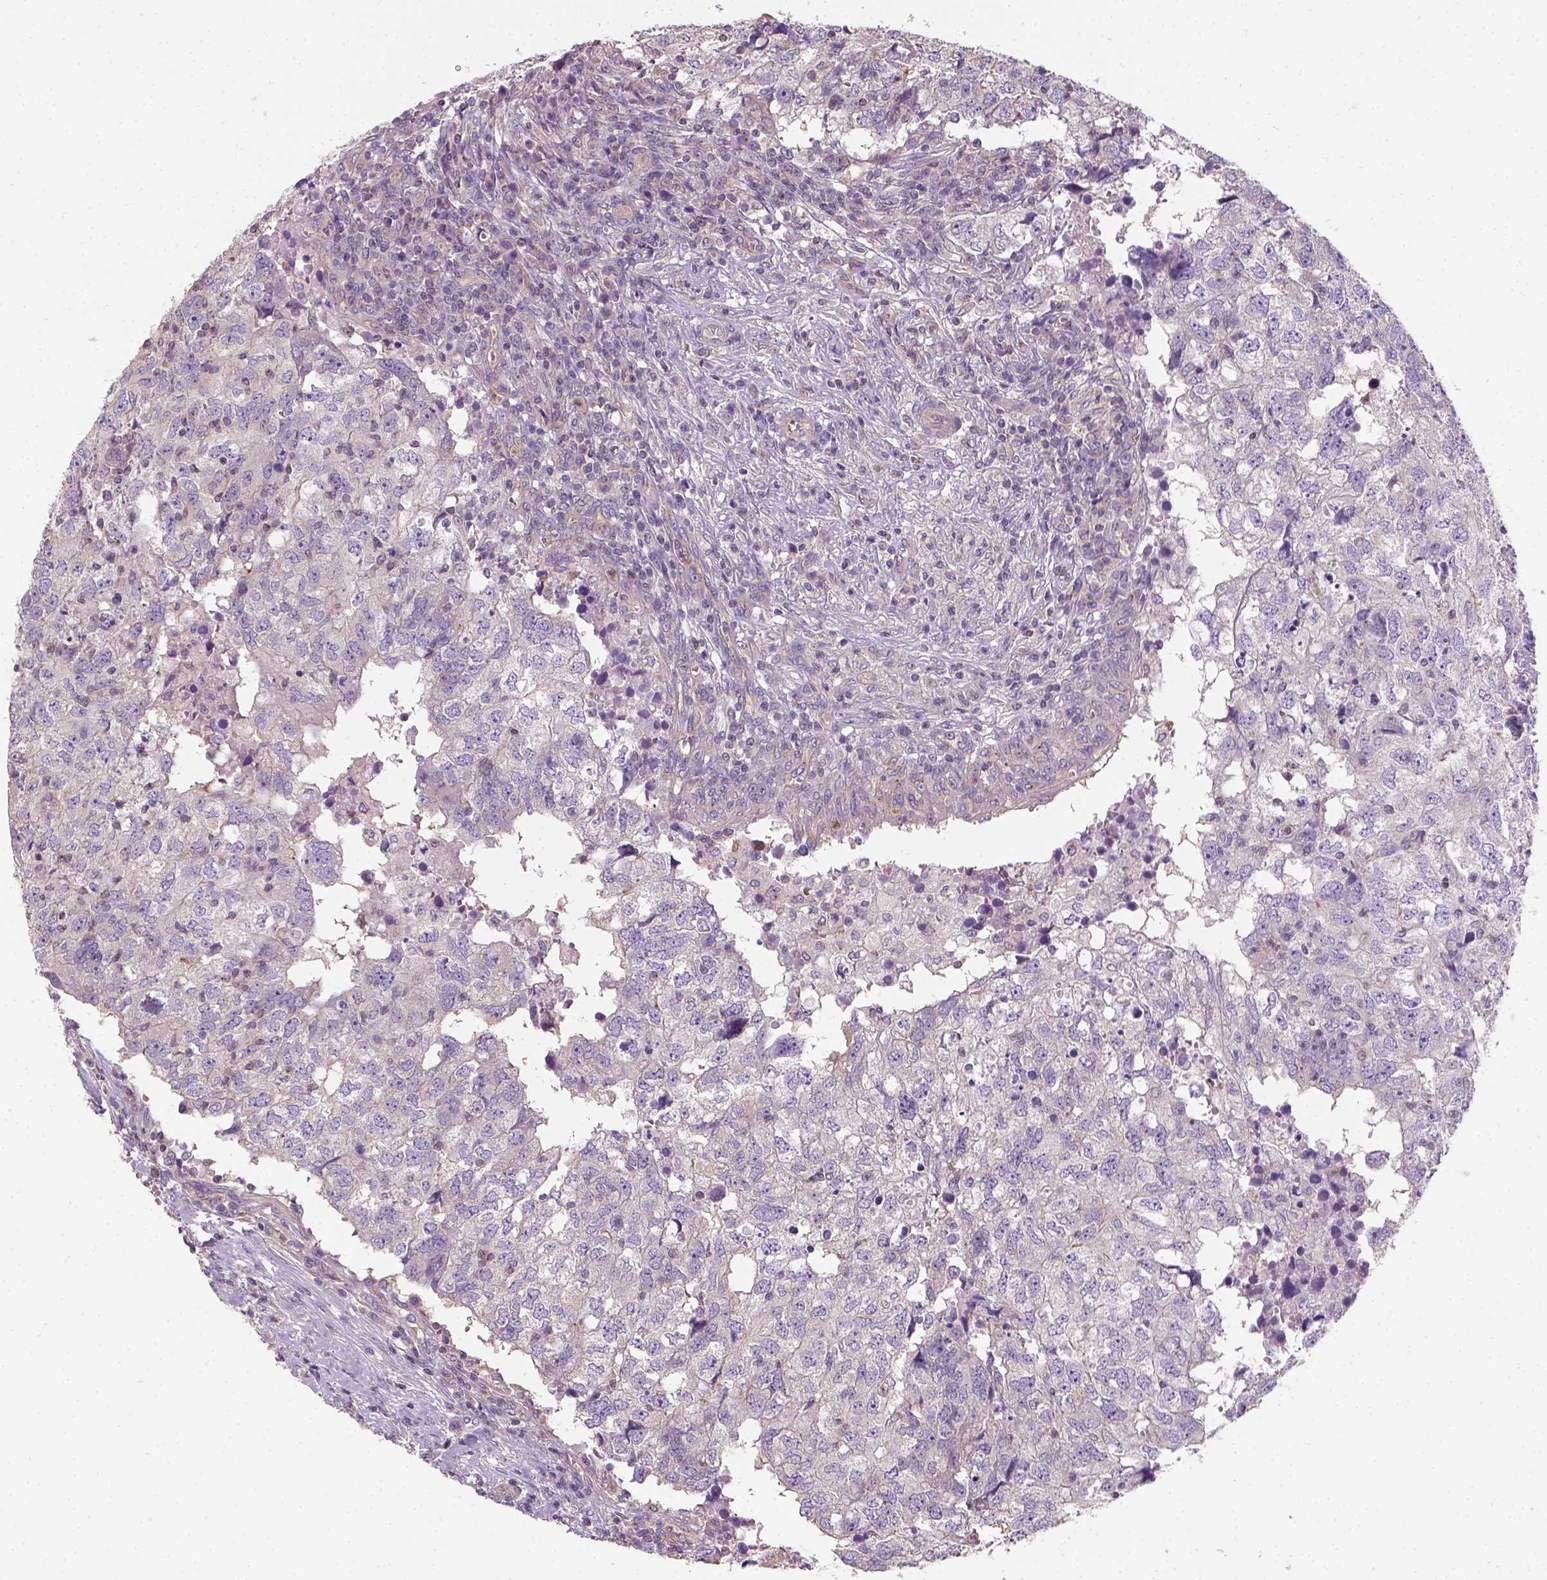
{"staining": {"intensity": "weak", "quantity": "25%-75%", "location": "cytoplasmic/membranous"}, "tissue": "breast cancer", "cell_type": "Tumor cells", "image_type": "cancer", "snomed": [{"axis": "morphology", "description": "Duct carcinoma"}, {"axis": "topography", "description": "Breast"}], "caption": "Protein analysis of breast cancer (invasive ductal carcinoma) tissue shows weak cytoplasmic/membranous expression in about 25%-75% of tumor cells. (Stains: DAB (3,3'-diaminobenzidine) in brown, nuclei in blue, Microscopy: brightfield microscopy at high magnification).", "gene": "CRACR2A", "patient": {"sex": "female", "age": 30}}